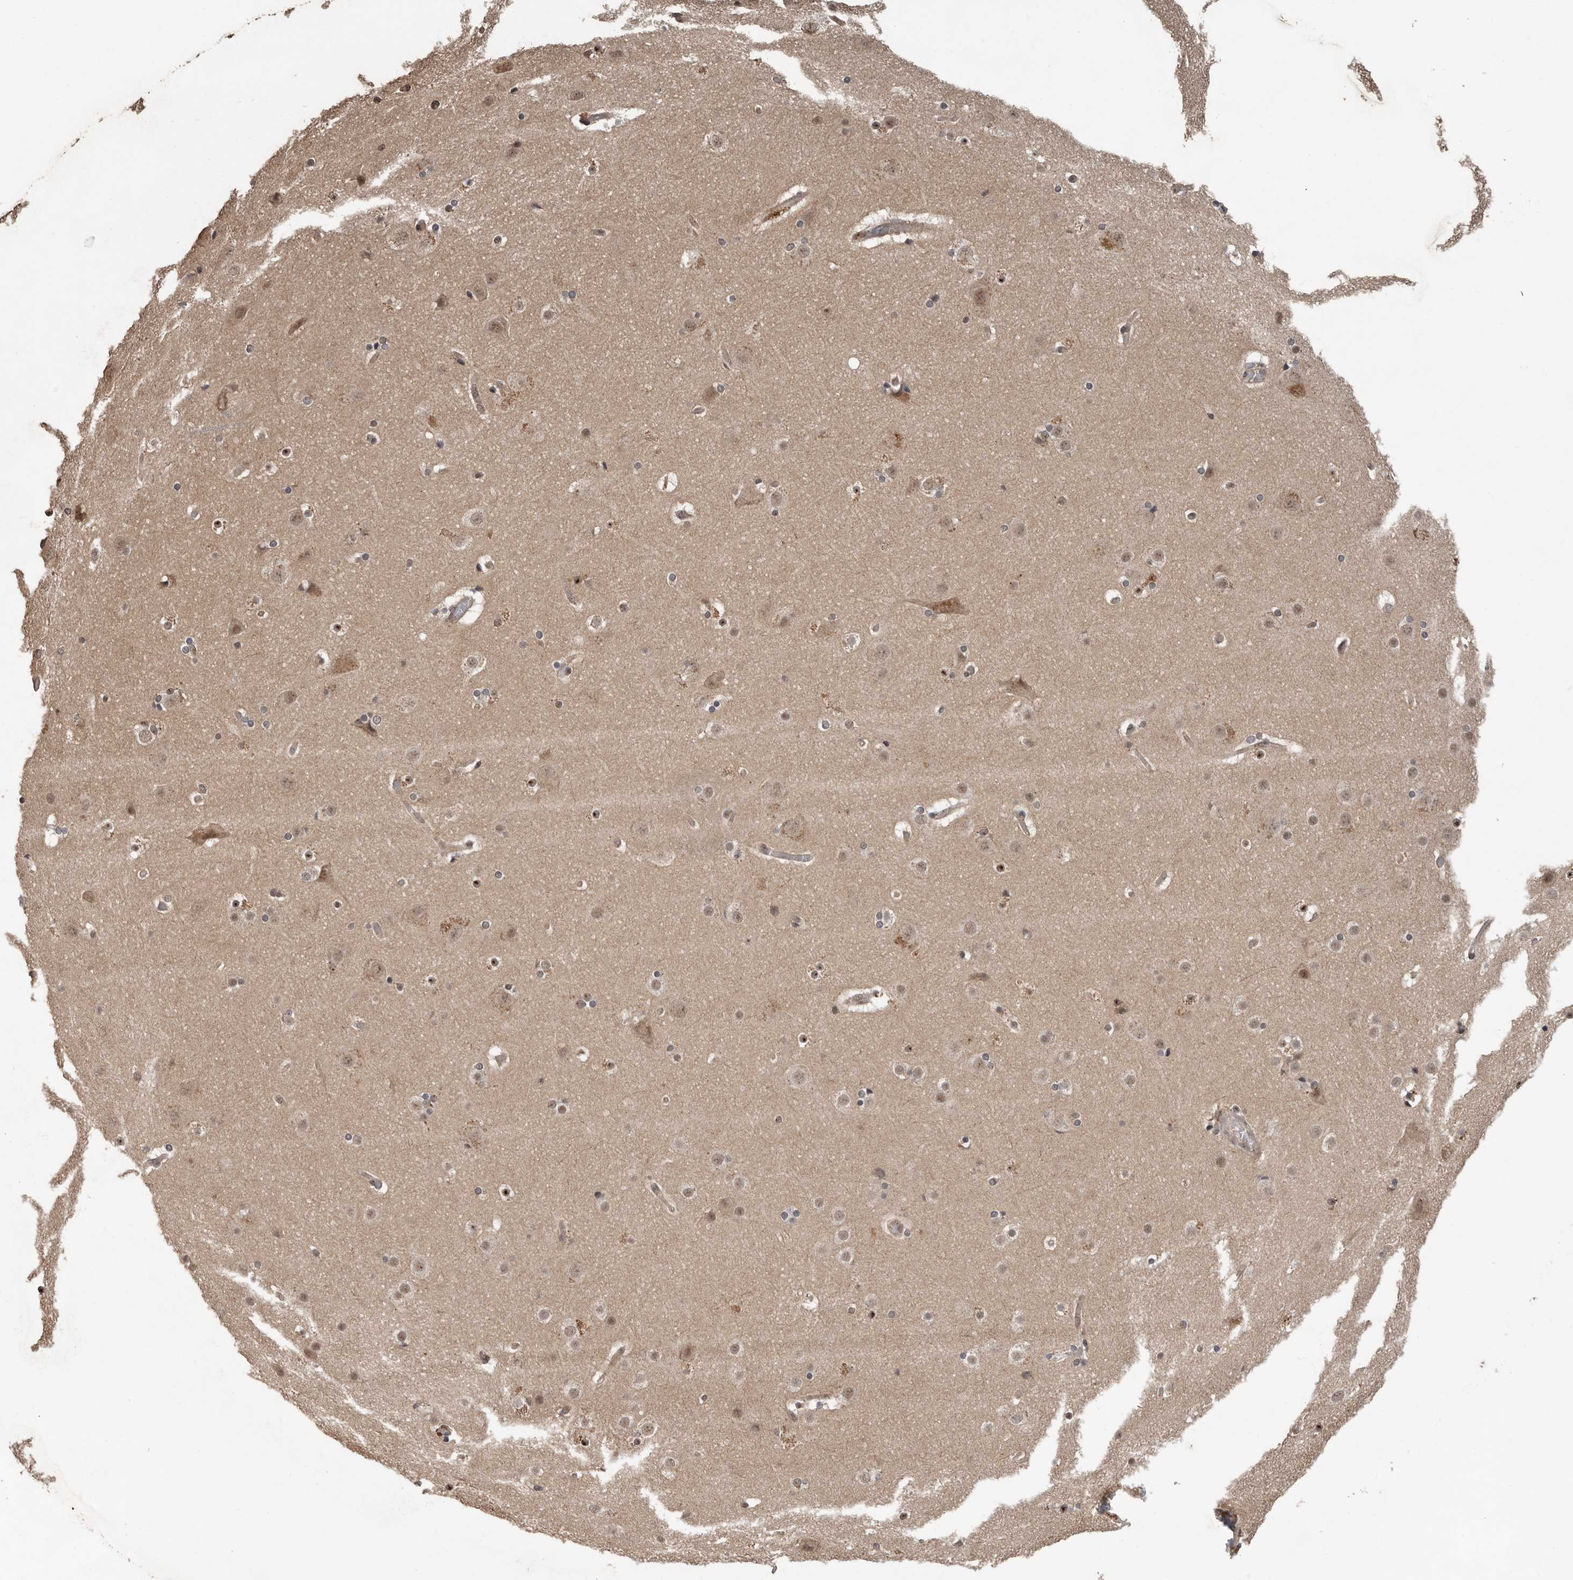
{"staining": {"intensity": "weak", "quantity": "25%-75%", "location": "cytoplasmic/membranous"}, "tissue": "cerebral cortex", "cell_type": "Endothelial cells", "image_type": "normal", "snomed": [{"axis": "morphology", "description": "Normal tissue, NOS"}, {"axis": "topography", "description": "Cerebral cortex"}], "caption": "Cerebral cortex stained with immunohistochemistry (IHC) reveals weak cytoplasmic/membranous positivity in about 25%-75% of endothelial cells.", "gene": "CEP350", "patient": {"sex": "male", "age": 57}}